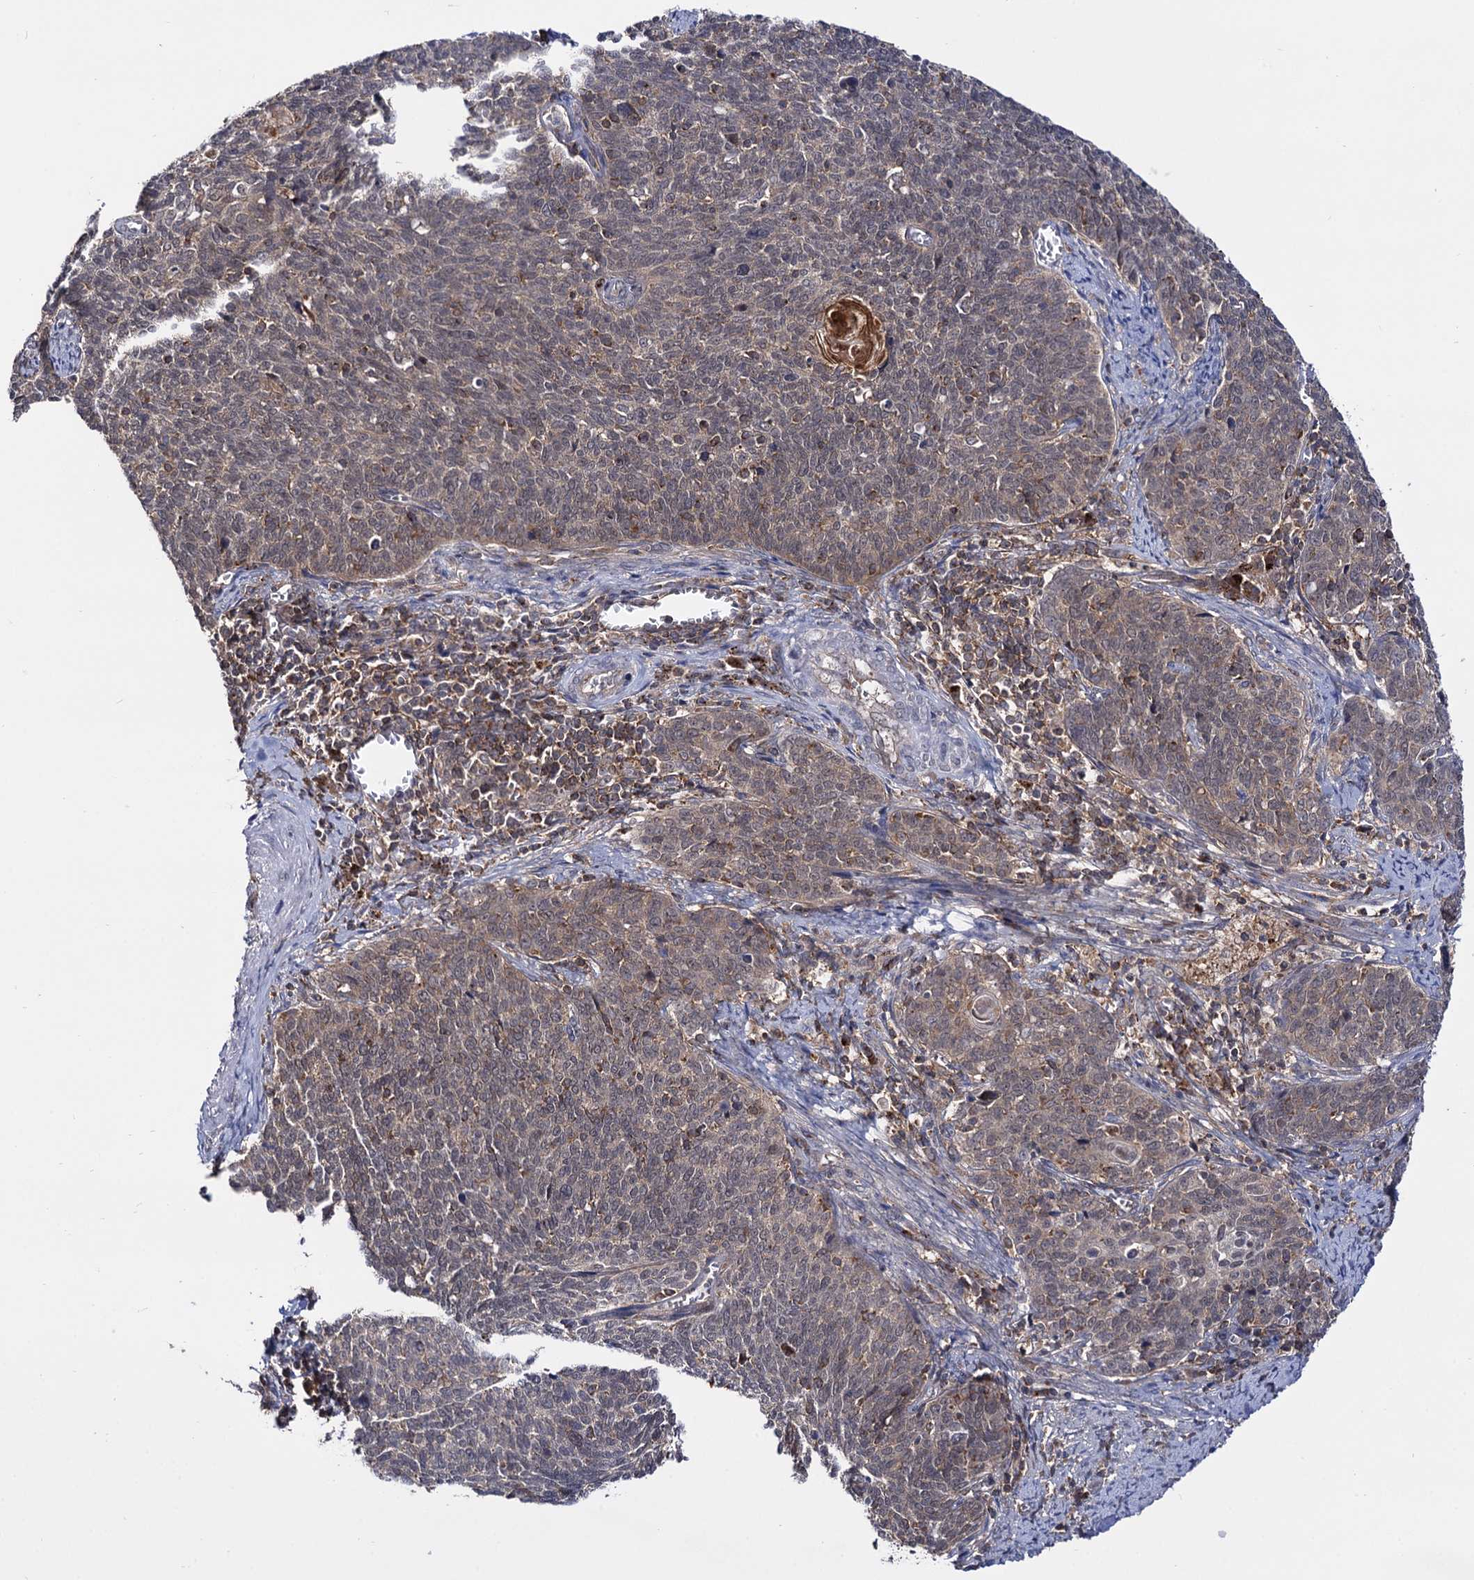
{"staining": {"intensity": "weak", "quantity": ">75%", "location": "cytoplasmic/membranous,nuclear"}, "tissue": "cervical cancer", "cell_type": "Tumor cells", "image_type": "cancer", "snomed": [{"axis": "morphology", "description": "Squamous cell carcinoma, NOS"}, {"axis": "topography", "description": "Cervix"}], "caption": "Immunohistochemical staining of cervical squamous cell carcinoma displays weak cytoplasmic/membranous and nuclear protein staining in approximately >75% of tumor cells. (Stains: DAB (3,3'-diaminobenzidine) in brown, nuclei in blue, Microscopy: brightfield microscopy at high magnification).", "gene": "MICAL2", "patient": {"sex": "female", "age": 39}}